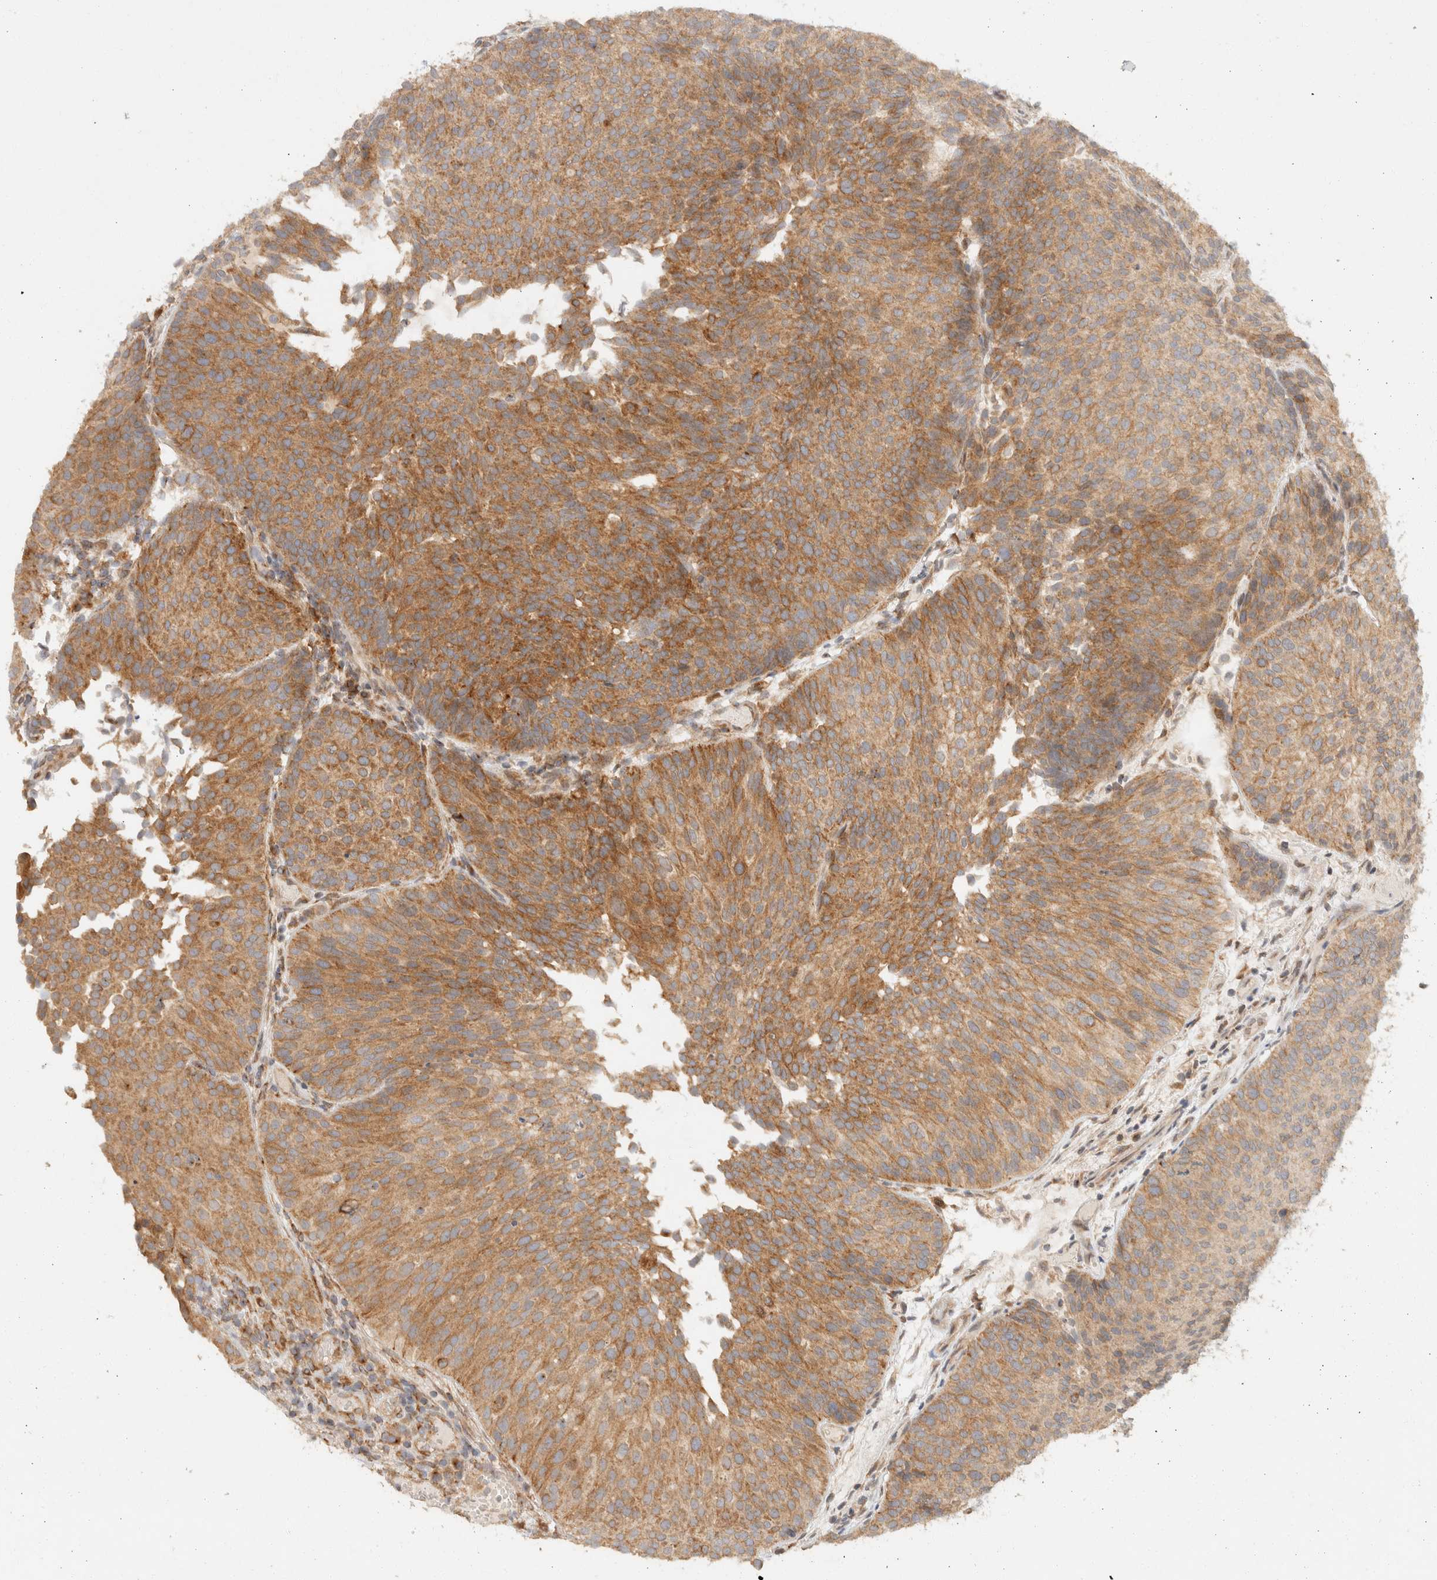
{"staining": {"intensity": "moderate", "quantity": ">75%", "location": "cytoplasmic/membranous"}, "tissue": "urothelial cancer", "cell_type": "Tumor cells", "image_type": "cancer", "snomed": [{"axis": "morphology", "description": "Urothelial carcinoma, Low grade"}, {"axis": "topography", "description": "Urinary bladder"}], "caption": "An image of urothelial carcinoma (low-grade) stained for a protein displays moderate cytoplasmic/membranous brown staining in tumor cells. (Stains: DAB in brown, nuclei in blue, Microscopy: brightfield microscopy at high magnification).", "gene": "TACC1", "patient": {"sex": "male", "age": 86}}